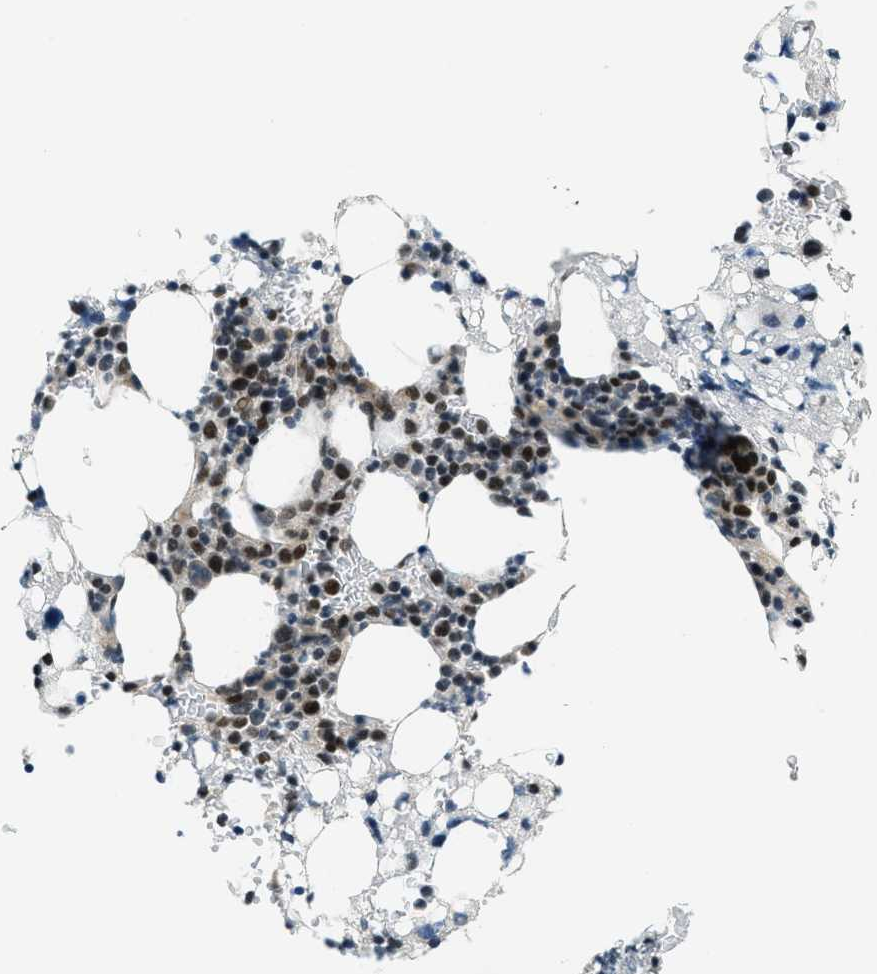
{"staining": {"intensity": "strong", "quantity": "25%-75%", "location": "nuclear"}, "tissue": "bone marrow", "cell_type": "Hematopoietic cells", "image_type": "normal", "snomed": [{"axis": "morphology", "description": "Normal tissue, NOS"}, {"axis": "morphology", "description": "Inflammation, NOS"}, {"axis": "topography", "description": "Bone marrow"}], "caption": "Protein expression analysis of benign bone marrow demonstrates strong nuclear staining in about 25%-75% of hematopoietic cells.", "gene": "KLF6", "patient": {"sex": "female", "age": 84}}